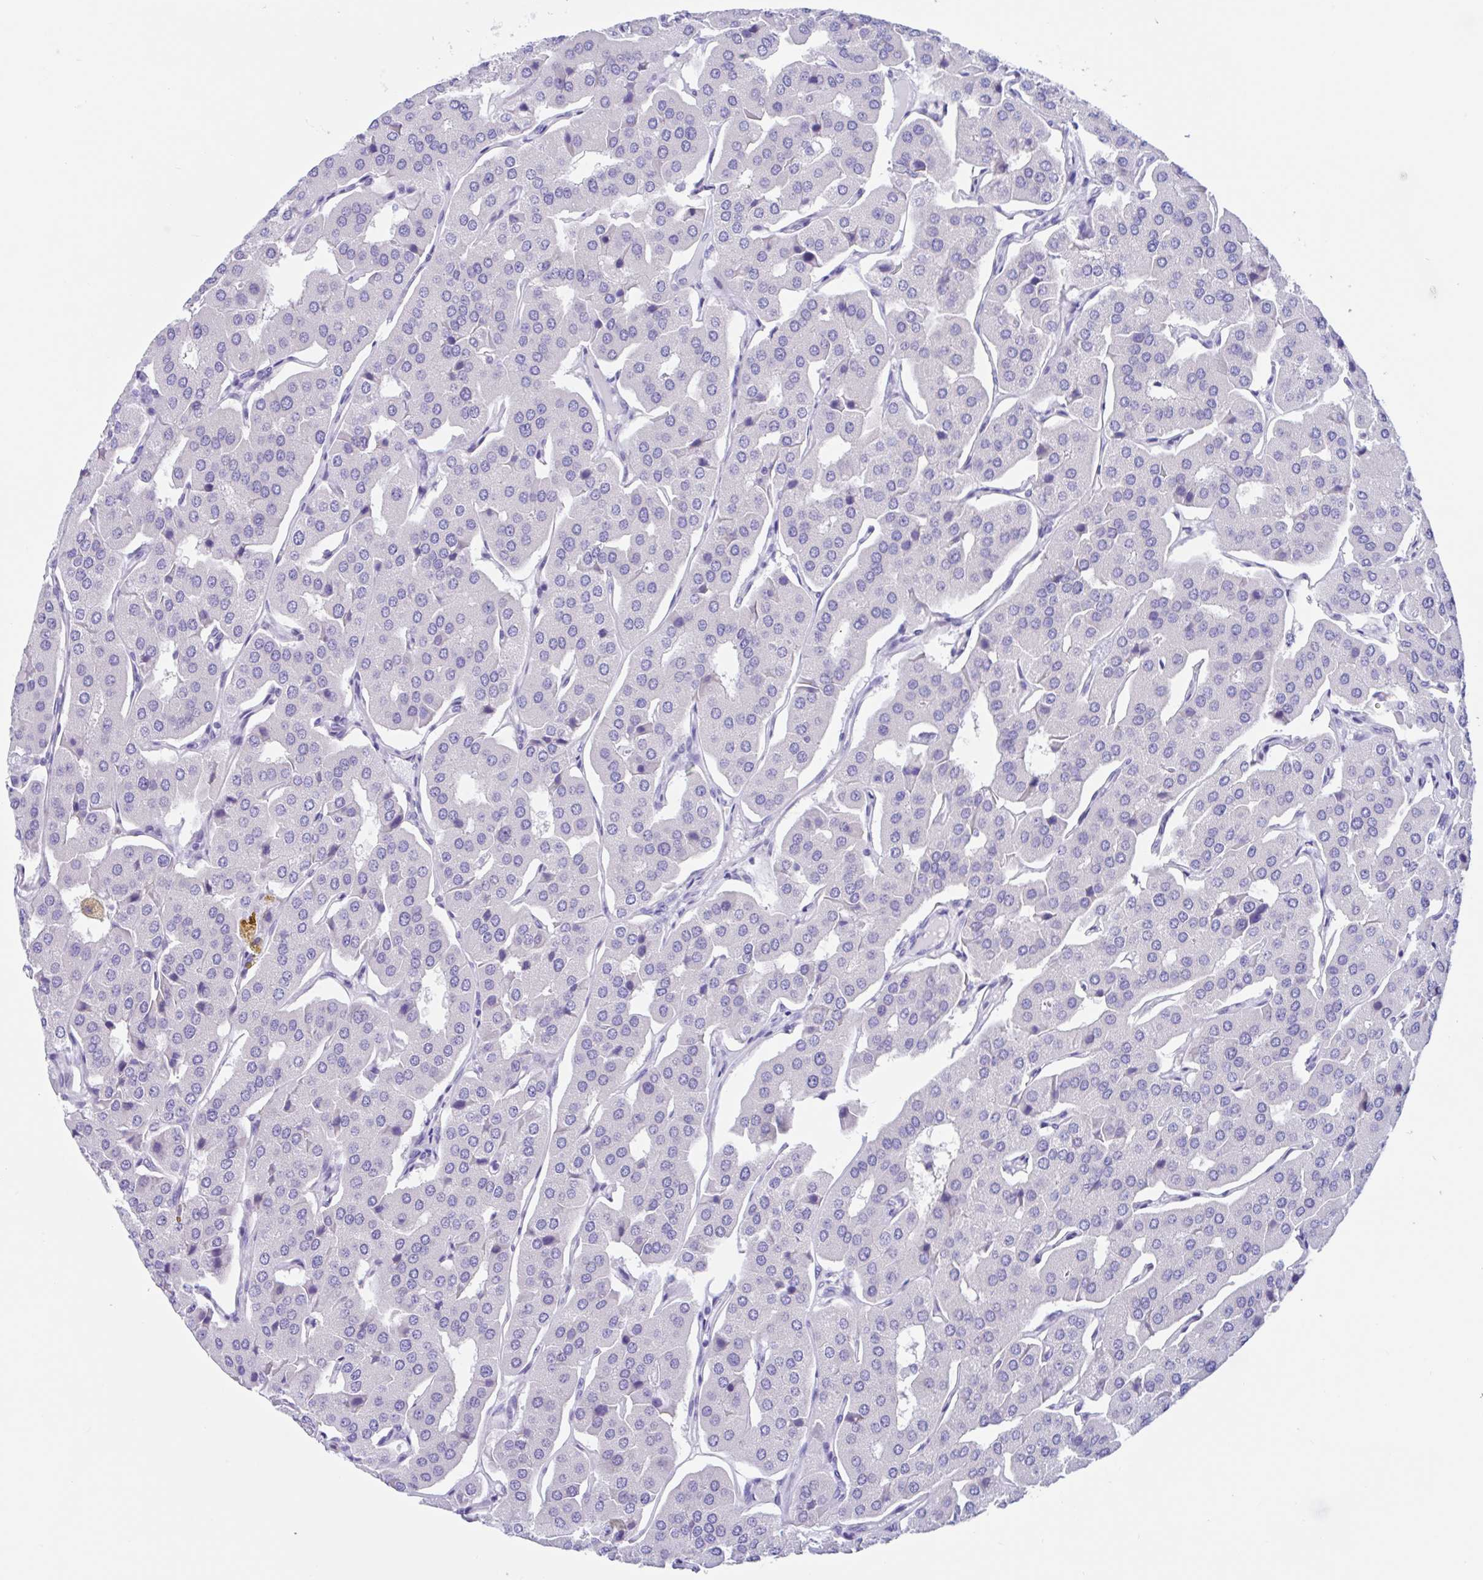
{"staining": {"intensity": "negative", "quantity": "none", "location": "none"}, "tissue": "parathyroid gland", "cell_type": "Glandular cells", "image_type": "normal", "snomed": [{"axis": "morphology", "description": "Normal tissue, NOS"}, {"axis": "morphology", "description": "Adenoma, NOS"}, {"axis": "topography", "description": "Parathyroid gland"}], "caption": "Immunohistochemical staining of unremarkable parathyroid gland demonstrates no significant positivity in glandular cells. Brightfield microscopy of IHC stained with DAB (brown) and hematoxylin (blue), captured at high magnification.", "gene": "OR6N2", "patient": {"sex": "female", "age": 86}}